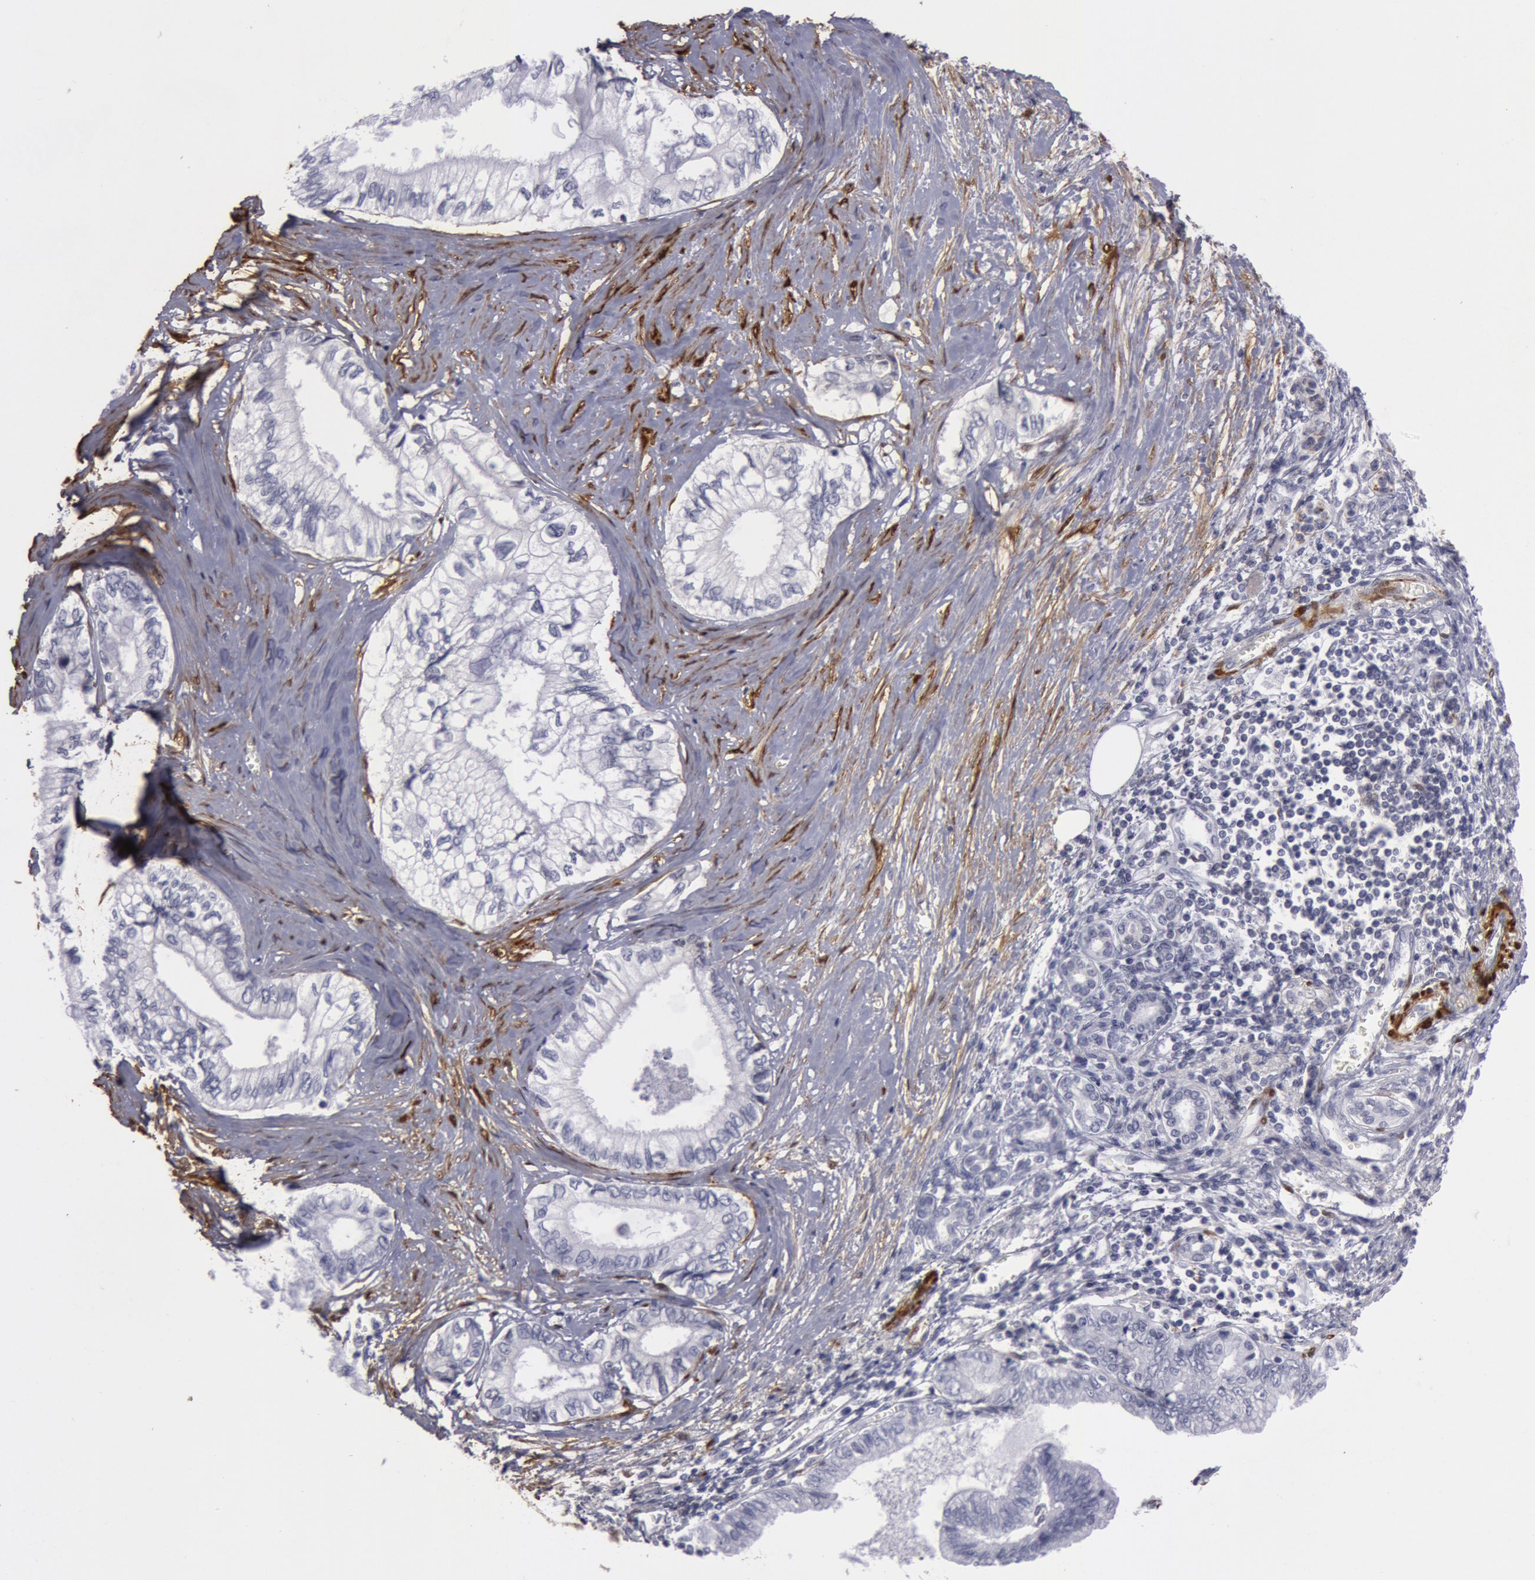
{"staining": {"intensity": "negative", "quantity": "none", "location": "none"}, "tissue": "pancreatic cancer", "cell_type": "Tumor cells", "image_type": "cancer", "snomed": [{"axis": "morphology", "description": "Adenocarcinoma, NOS"}, {"axis": "topography", "description": "Pancreas"}], "caption": "The image shows no significant positivity in tumor cells of pancreatic adenocarcinoma.", "gene": "TAGLN", "patient": {"sex": "female", "age": 66}}